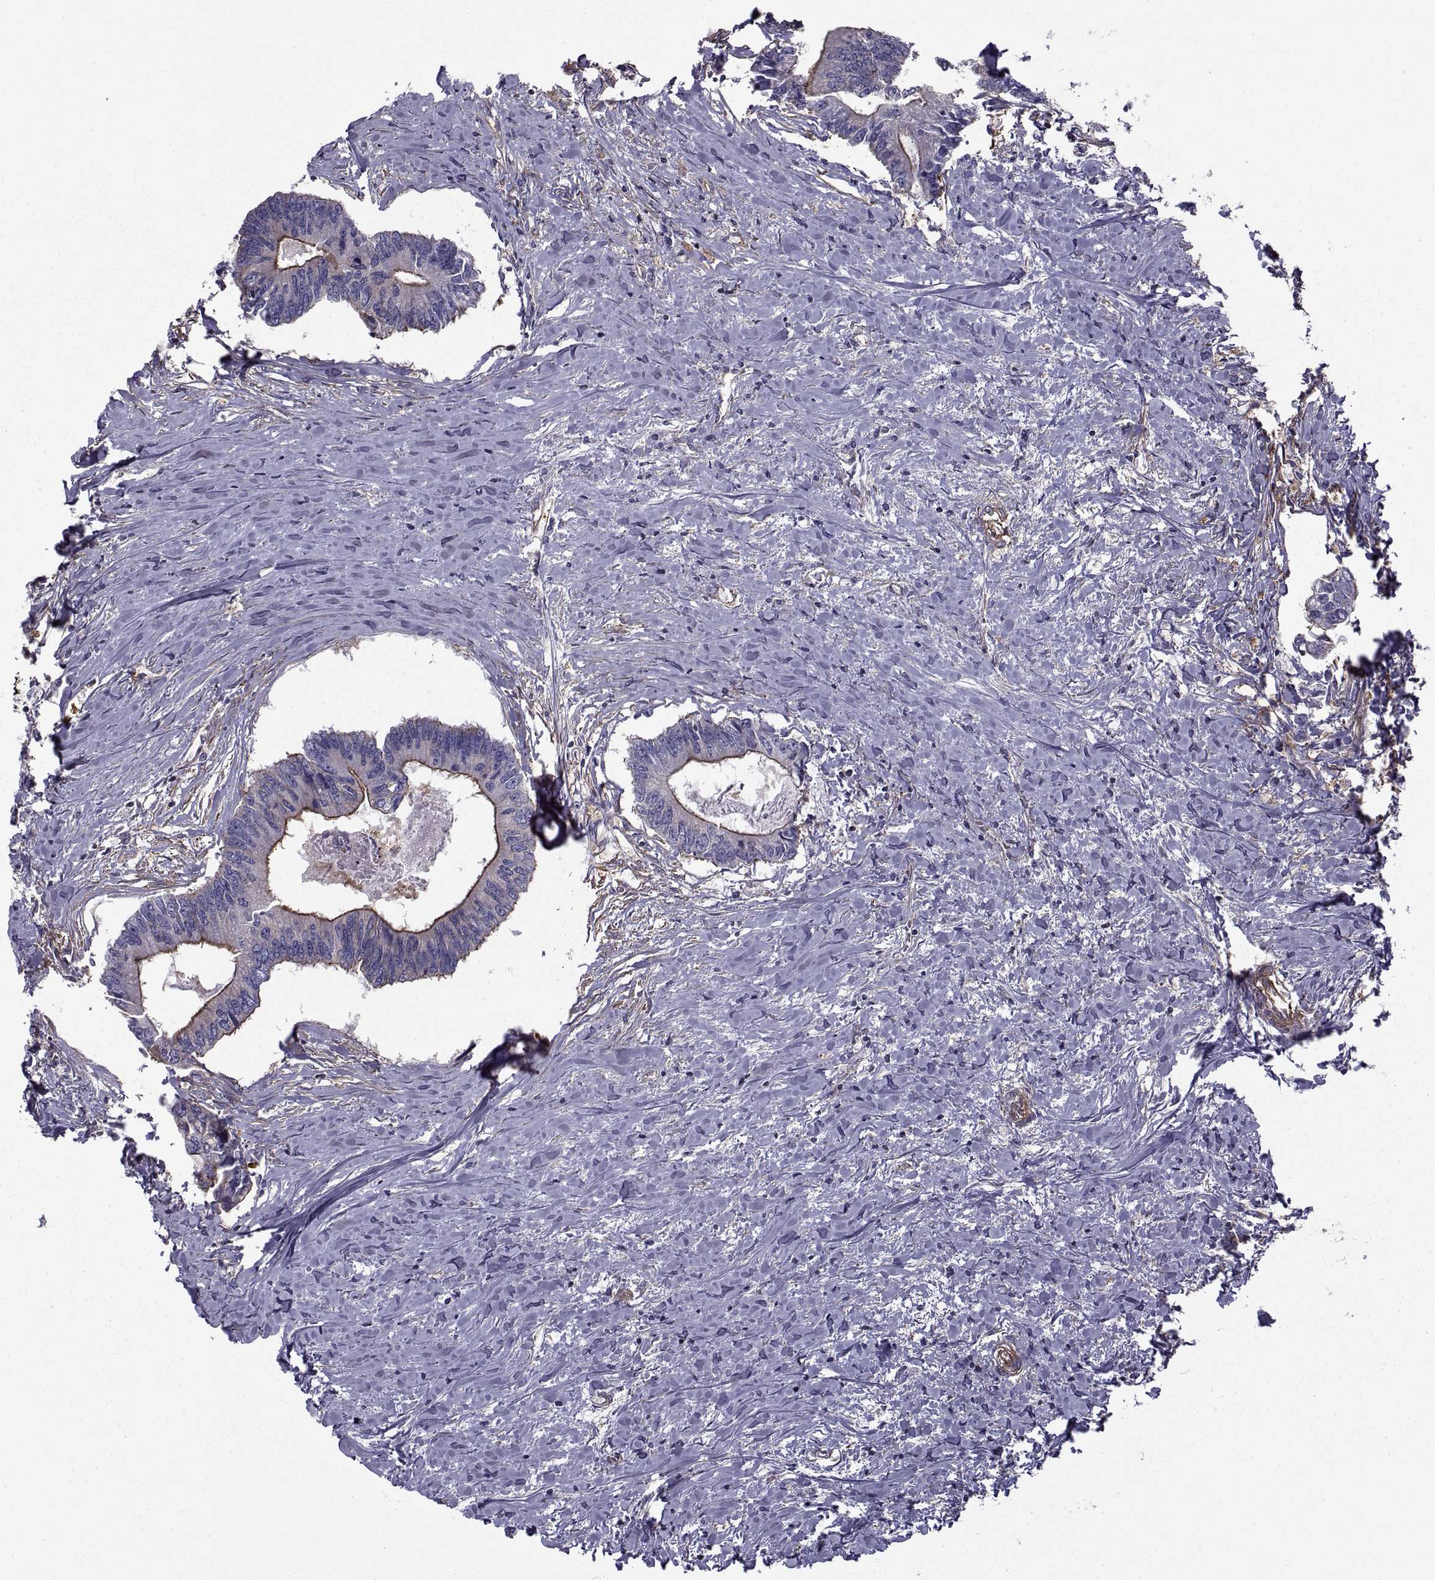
{"staining": {"intensity": "strong", "quantity": "25%-75%", "location": "cytoplasmic/membranous"}, "tissue": "colorectal cancer", "cell_type": "Tumor cells", "image_type": "cancer", "snomed": [{"axis": "morphology", "description": "Adenocarcinoma, NOS"}, {"axis": "topography", "description": "Colon"}], "caption": "Brown immunohistochemical staining in adenocarcinoma (colorectal) demonstrates strong cytoplasmic/membranous positivity in approximately 25%-75% of tumor cells. The staining was performed using DAB (3,3'-diaminobenzidine) to visualize the protein expression in brown, while the nuclei were stained in blue with hematoxylin (Magnification: 20x).", "gene": "MYH9", "patient": {"sex": "male", "age": 53}}